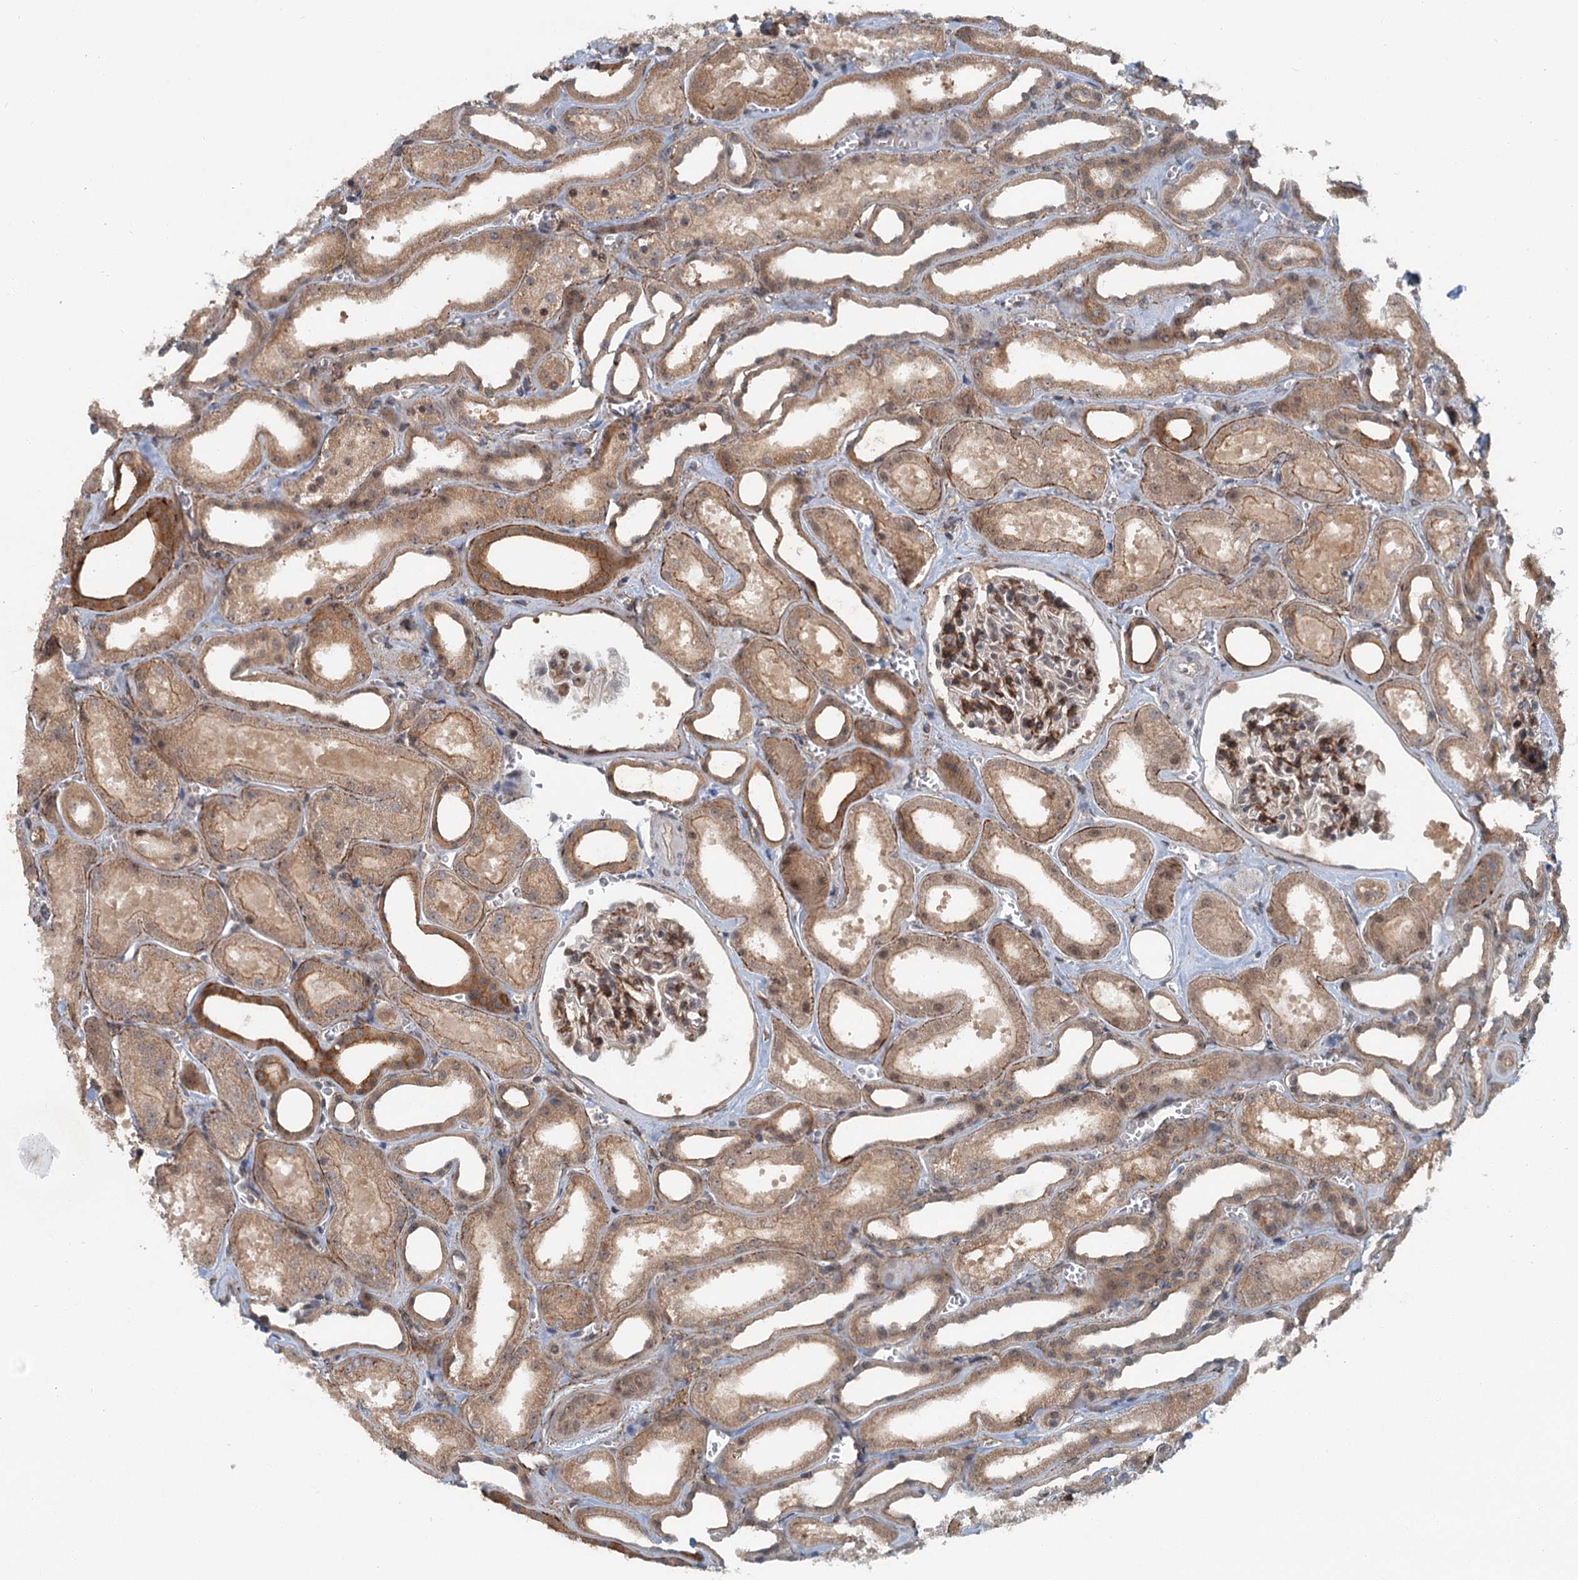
{"staining": {"intensity": "strong", "quantity": "25%-75%", "location": "cytoplasmic/membranous"}, "tissue": "kidney", "cell_type": "Cells in glomeruli", "image_type": "normal", "snomed": [{"axis": "morphology", "description": "Normal tissue, NOS"}, {"axis": "morphology", "description": "Adenocarcinoma, NOS"}, {"axis": "topography", "description": "Kidney"}], "caption": "This image exhibits immunohistochemistry (IHC) staining of unremarkable human kidney, with high strong cytoplasmic/membranous staining in approximately 25%-75% of cells in glomeruli.", "gene": "TAS2R42", "patient": {"sex": "female", "age": 68}}